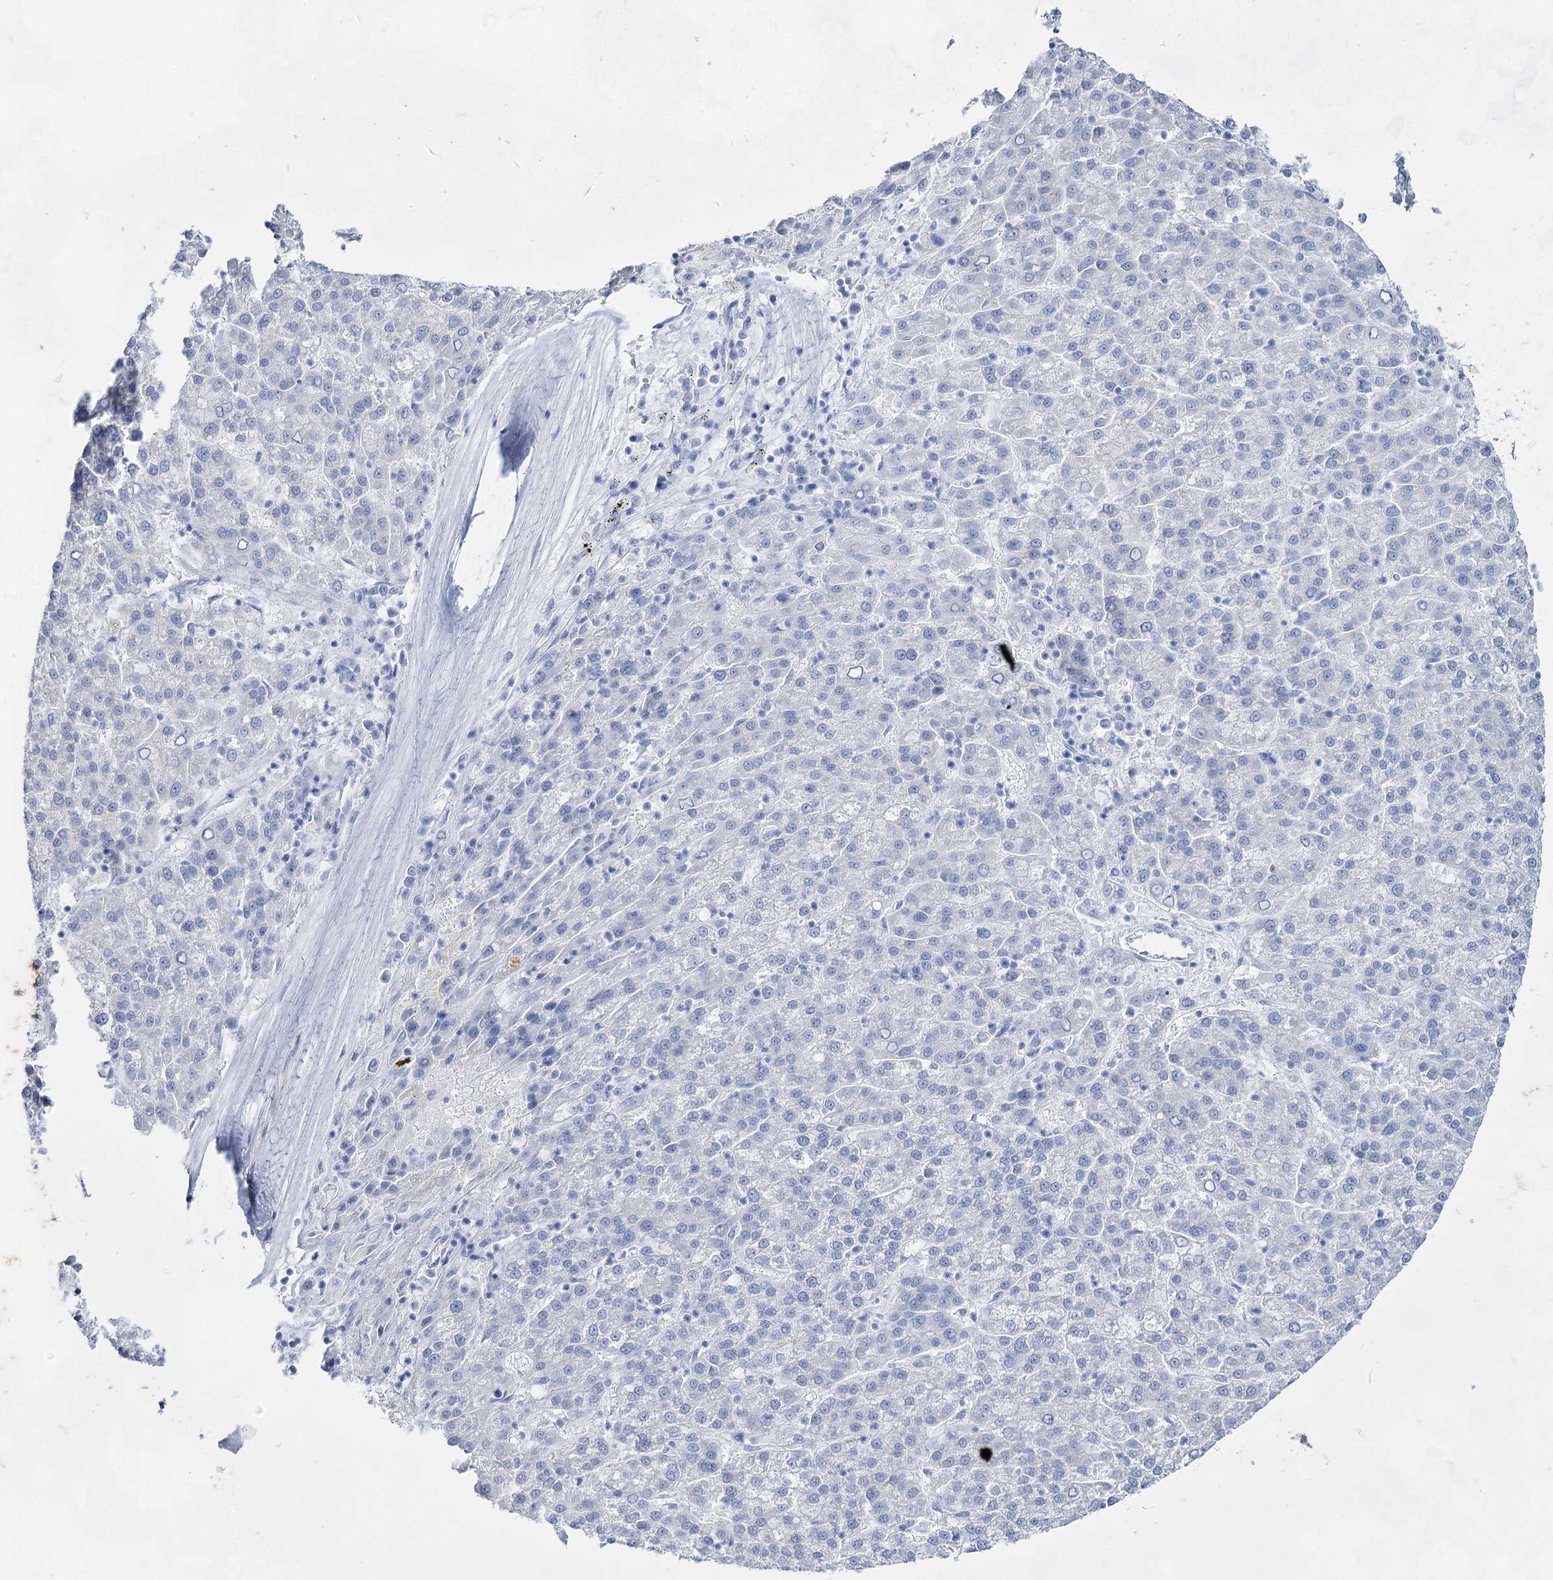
{"staining": {"intensity": "negative", "quantity": "none", "location": "none"}, "tissue": "liver cancer", "cell_type": "Tumor cells", "image_type": "cancer", "snomed": [{"axis": "morphology", "description": "Carcinoma, Hepatocellular, NOS"}, {"axis": "topography", "description": "Liver"}], "caption": "Immunohistochemistry of liver cancer (hepatocellular carcinoma) exhibits no staining in tumor cells. Nuclei are stained in blue.", "gene": "ACRV1", "patient": {"sex": "female", "age": 58}}